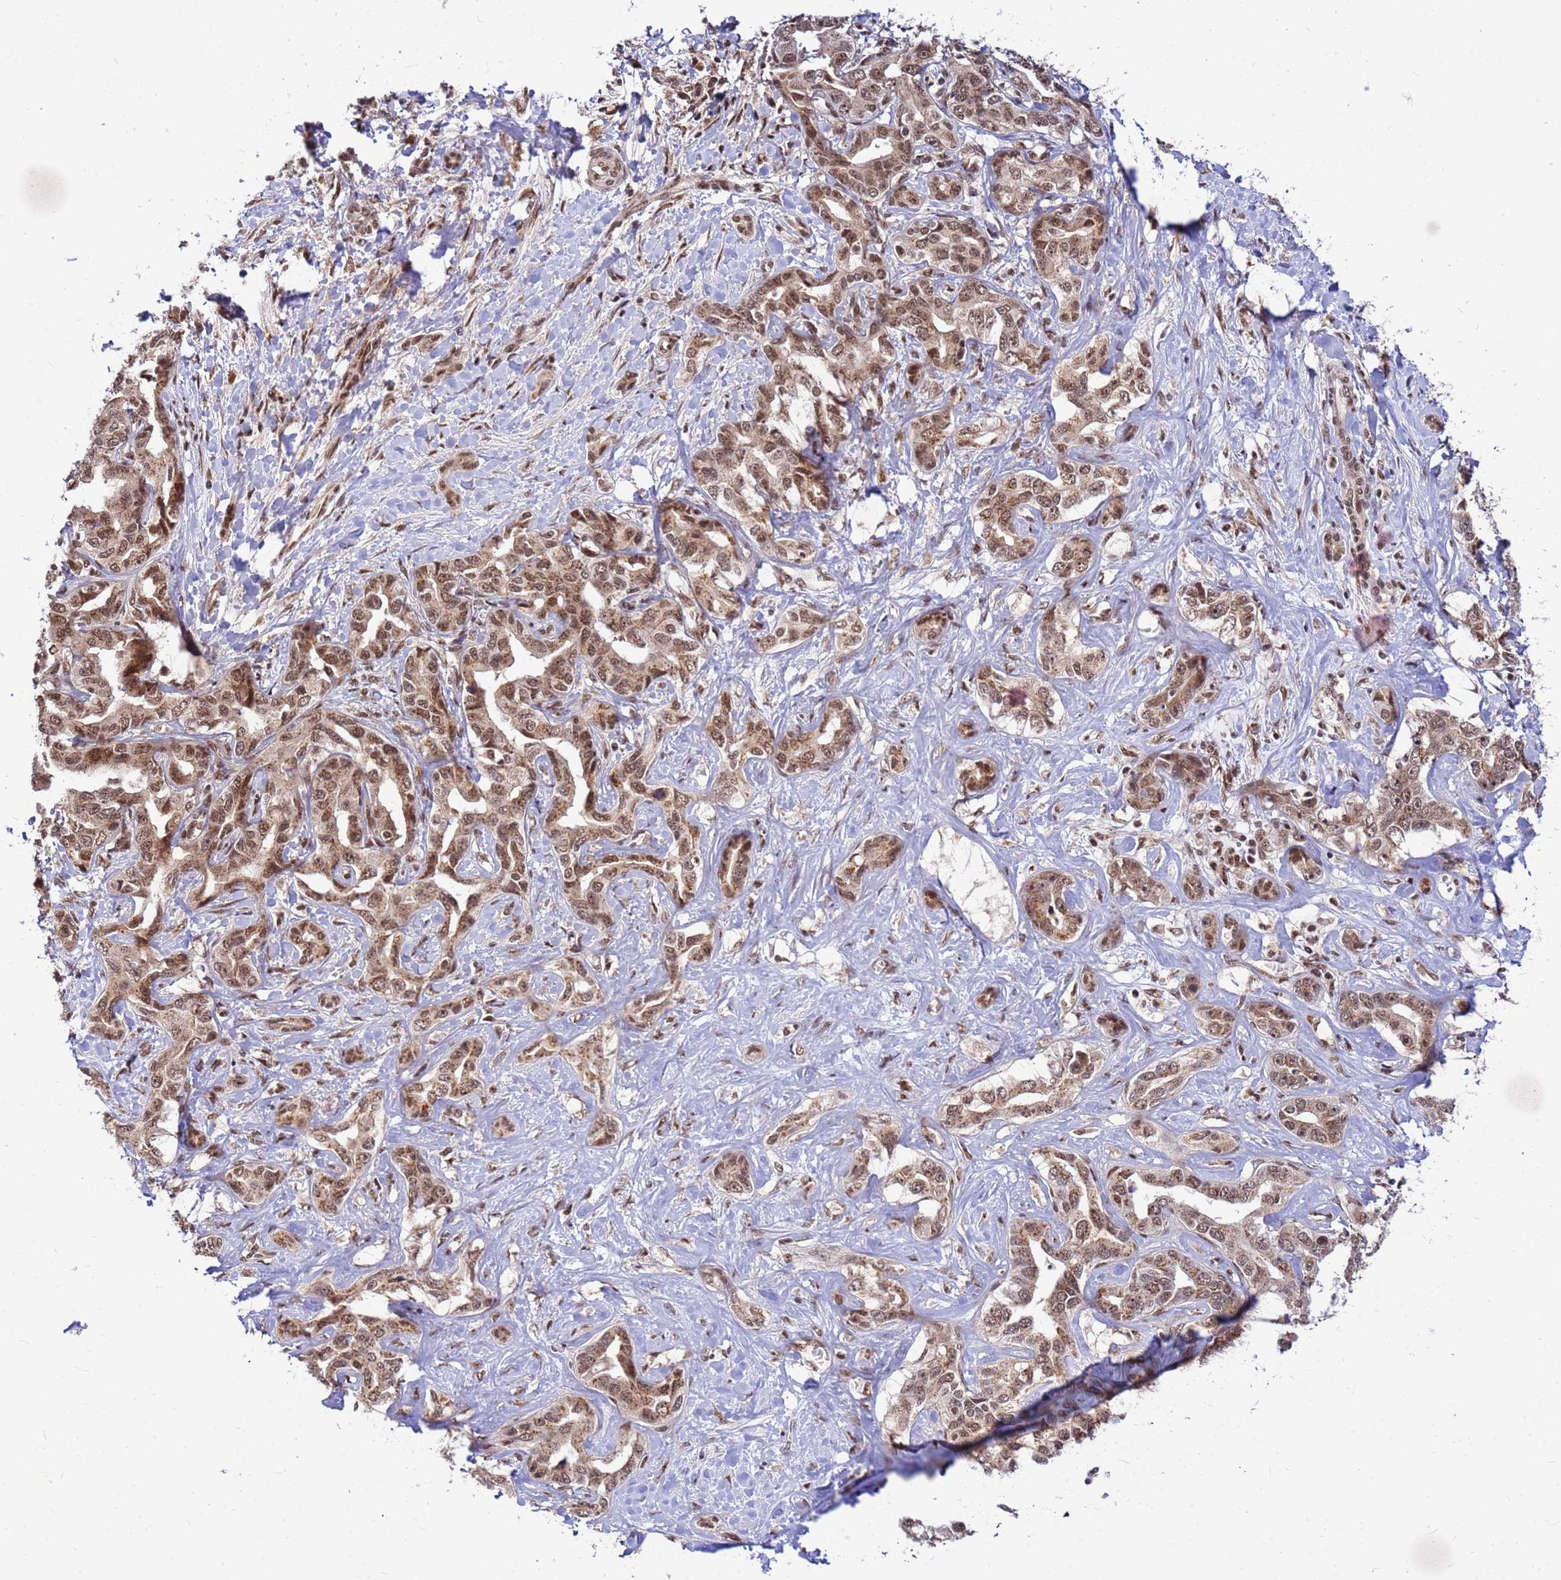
{"staining": {"intensity": "moderate", "quantity": ">75%", "location": "cytoplasmic/membranous,nuclear"}, "tissue": "liver cancer", "cell_type": "Tumor cells", "image_type": "cancer", "snomed": [{"axis": "morphology", "description": "Cholangiocarcinoma"}, {"axis": "topography", "description": "Liver"}], "caption": "A histopathology image of cholangiocarcinoma (liver) stained for a protein shows moderate cytoplasmic/membranous and nuclear brown staining in tumor cells.", "gene": "NCBP2", "patient": {"sex": "male", "age": 59}}